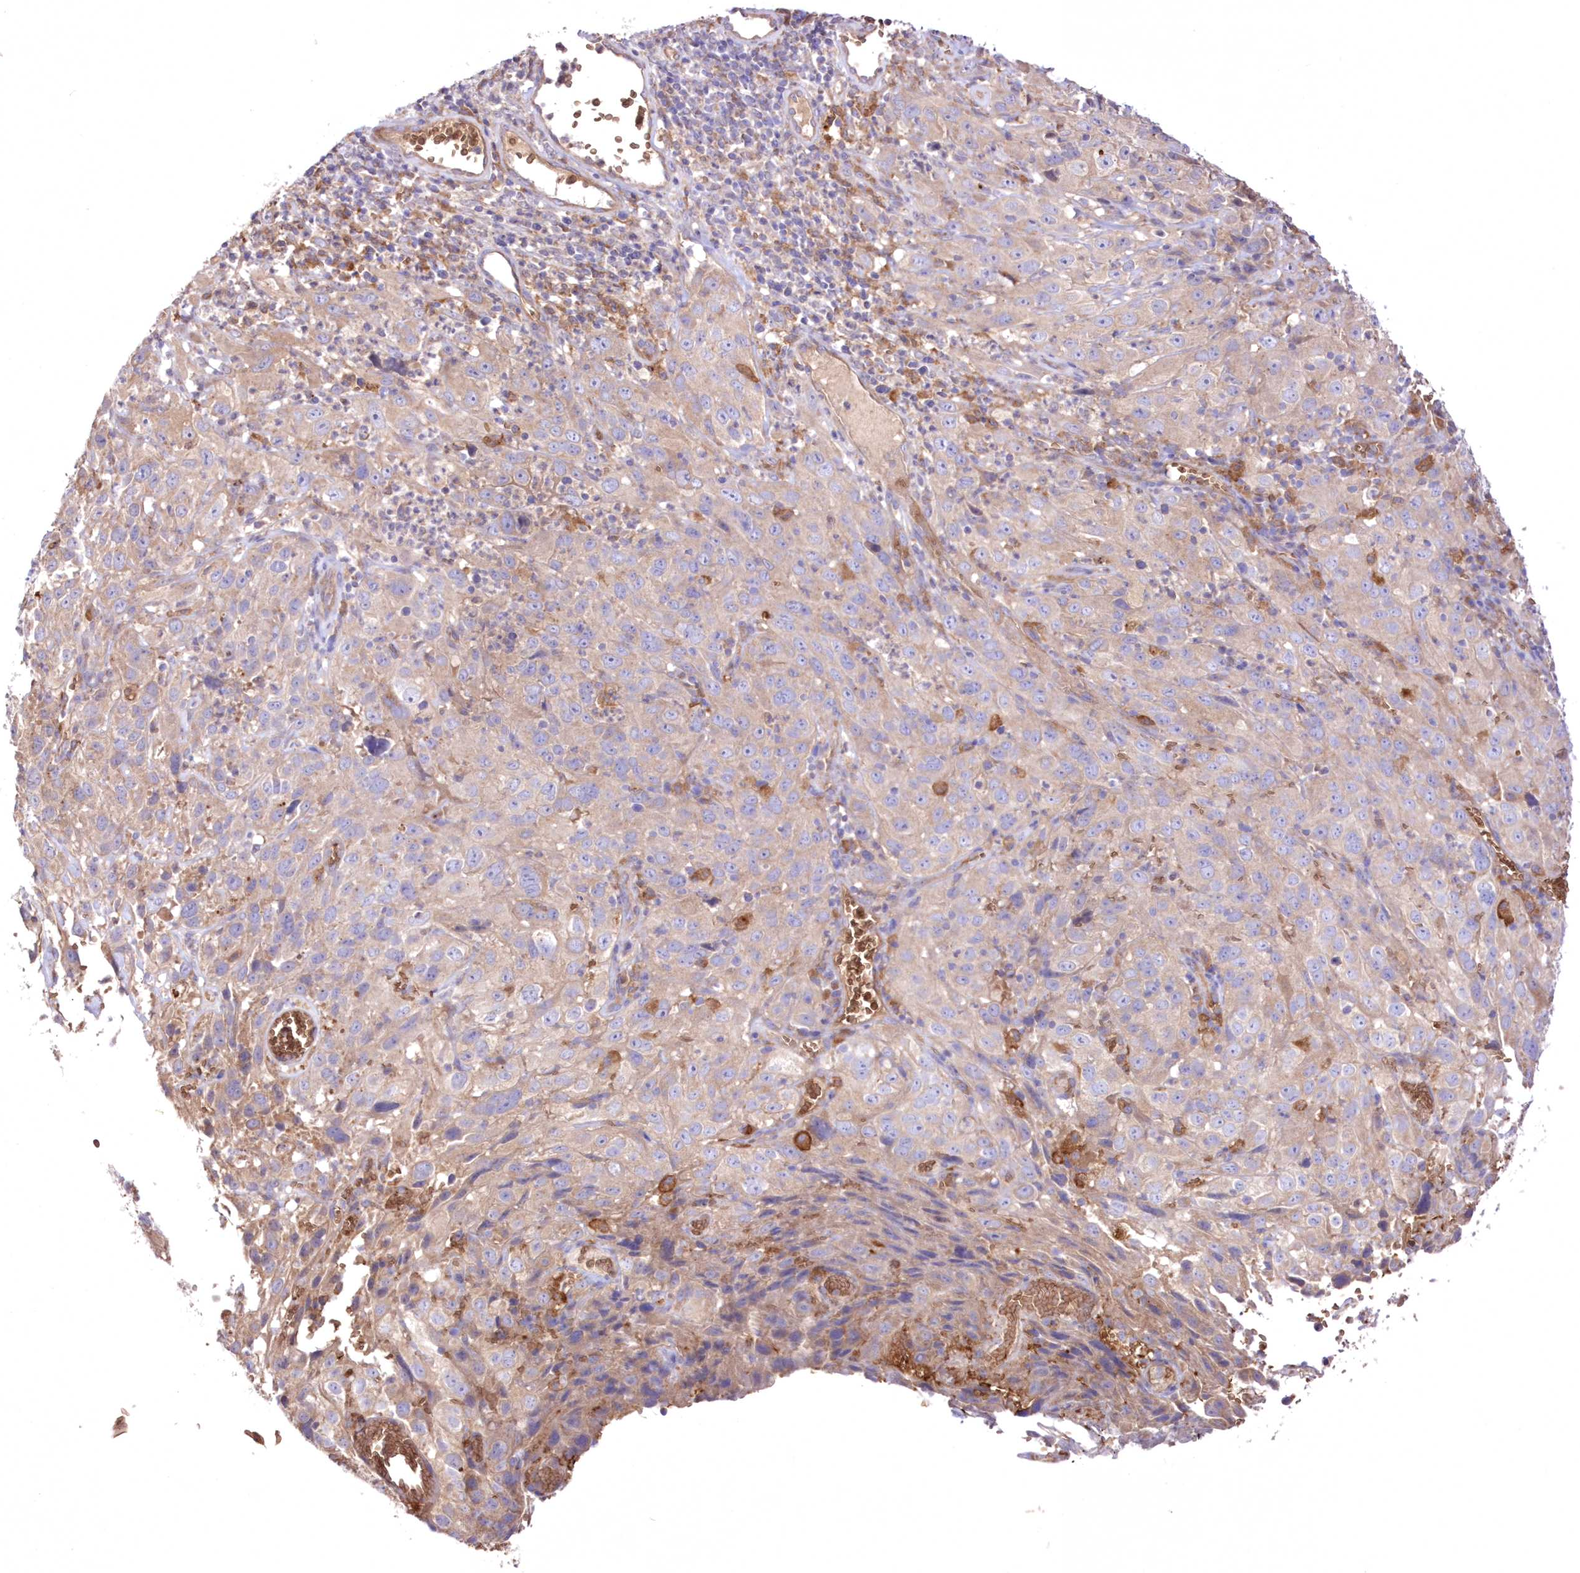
{"staining": {"intensity": "negative", "quantity": "none", "location": "none"}, "tissue": "cervical cancer", "cell_type": "Tumor cells", "image_type": "cancer", "snomed": [{"axis": "morphology", "description": "Squamous cell carcinoma, NOS"}, {"axis": "topography", "description": "Cervix"}], "caption": "DAB (3,3'-diaminobenzidine) immunohistochemical staining of human cervical cancer (squamous cell carcinoma) displays no significant expression in tumor cells.", "gene": "FCHO2", "patient": {"sex": "female", "age": 32}}